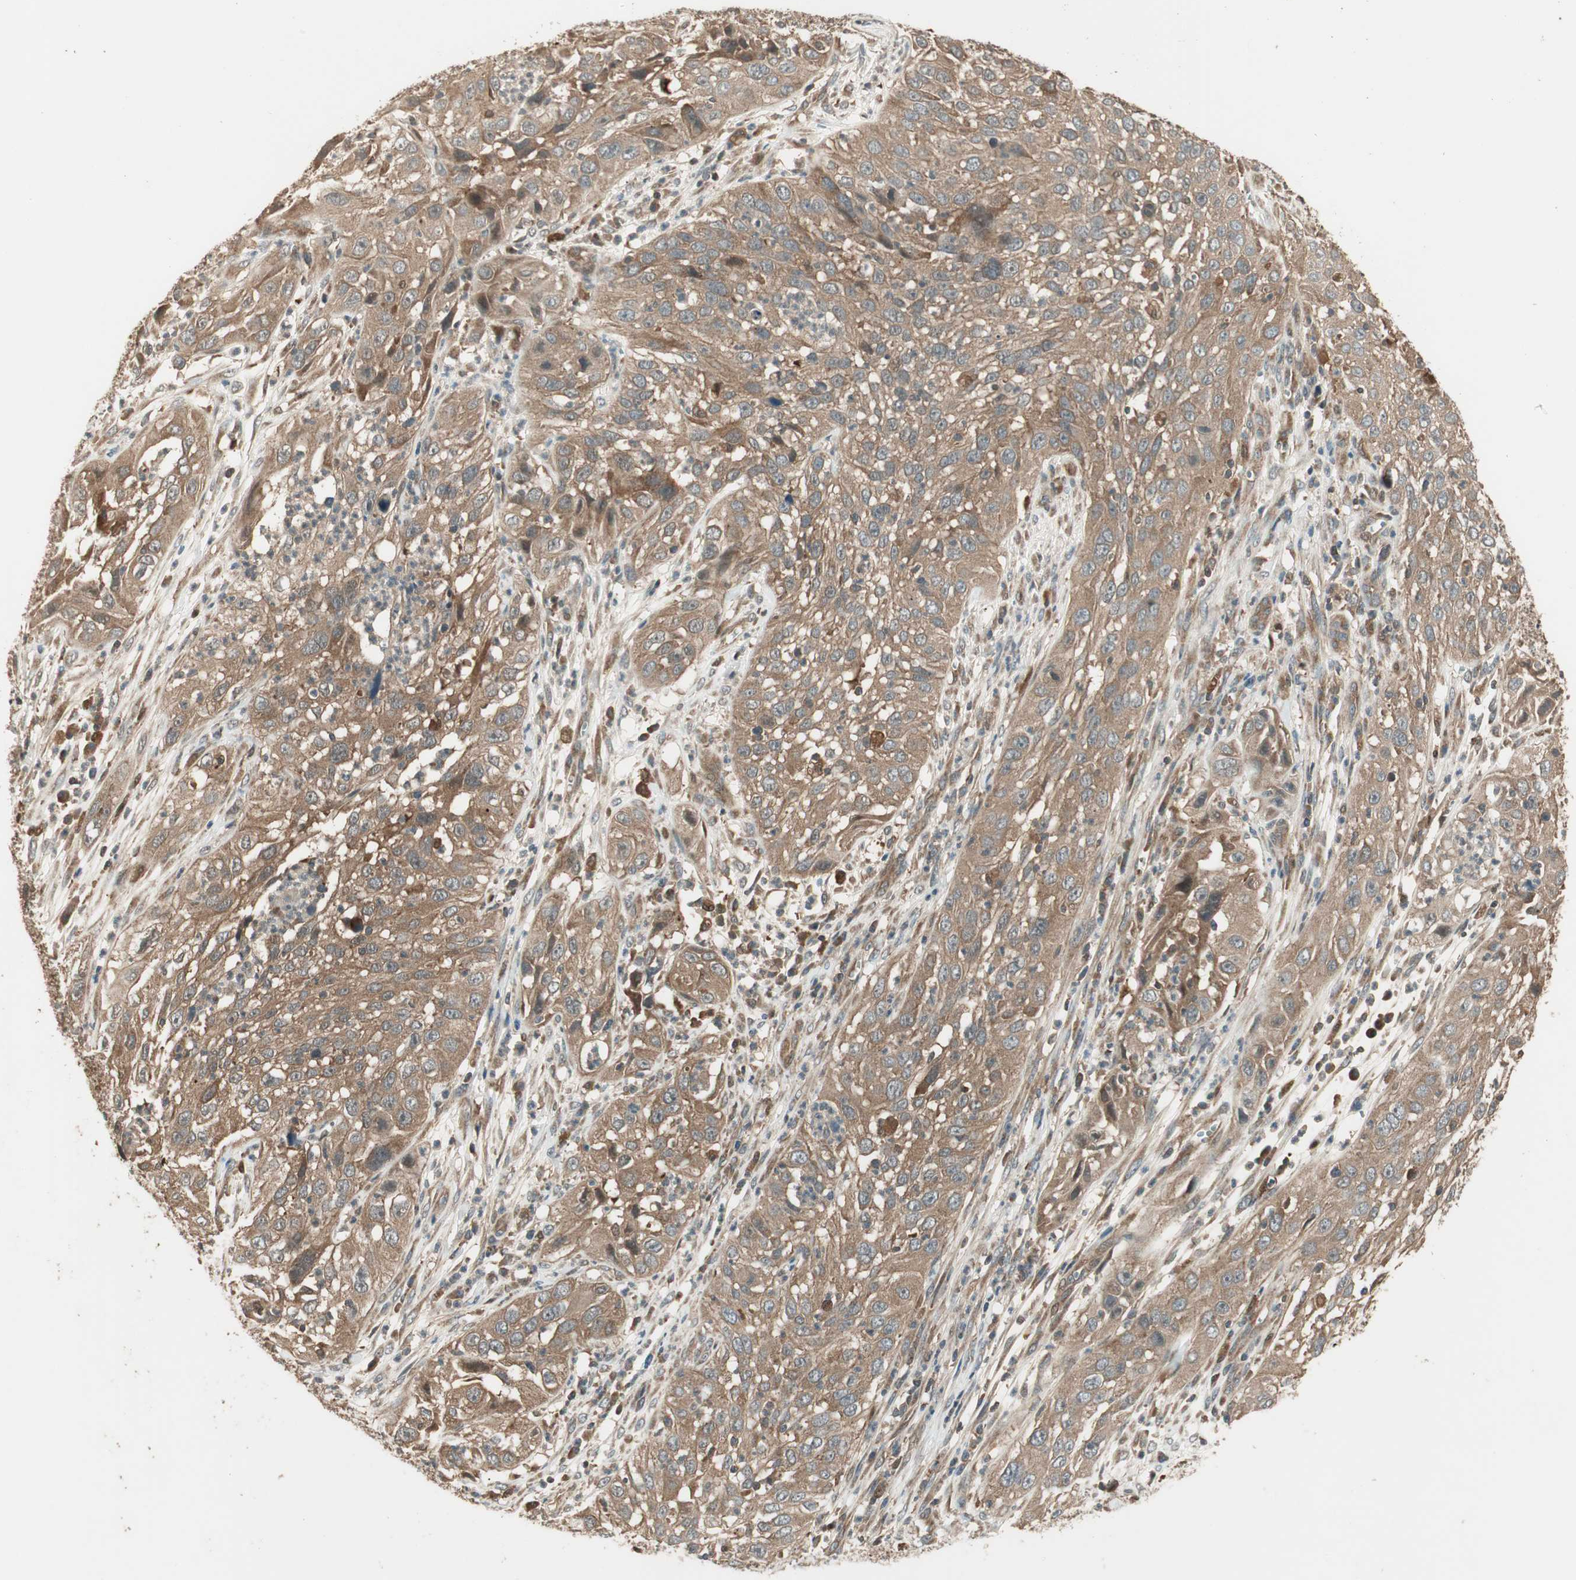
{"staining": {"intensity": "moderate", "quantity": ">75%", "location": "cytoplasmic/membranous"}, "tissue": "cervical cancer", "cell_type": "Tumor cells", "image_type": "cancer", "snomed": [{"axis": "morphology", "description": "Squamous cell carcinoma, NOS"}, {"axis": "topography", "description": "Cervix"}], "caption": "Cervical squamous cell carcinoma was stained to show a protein in brown. There is medium levels of moderate cytoplasmic/membranous expression in approximately >75% of tumor cells.", "gene": "CNOT4", "patient": {"sex": "female", "age": 32}}